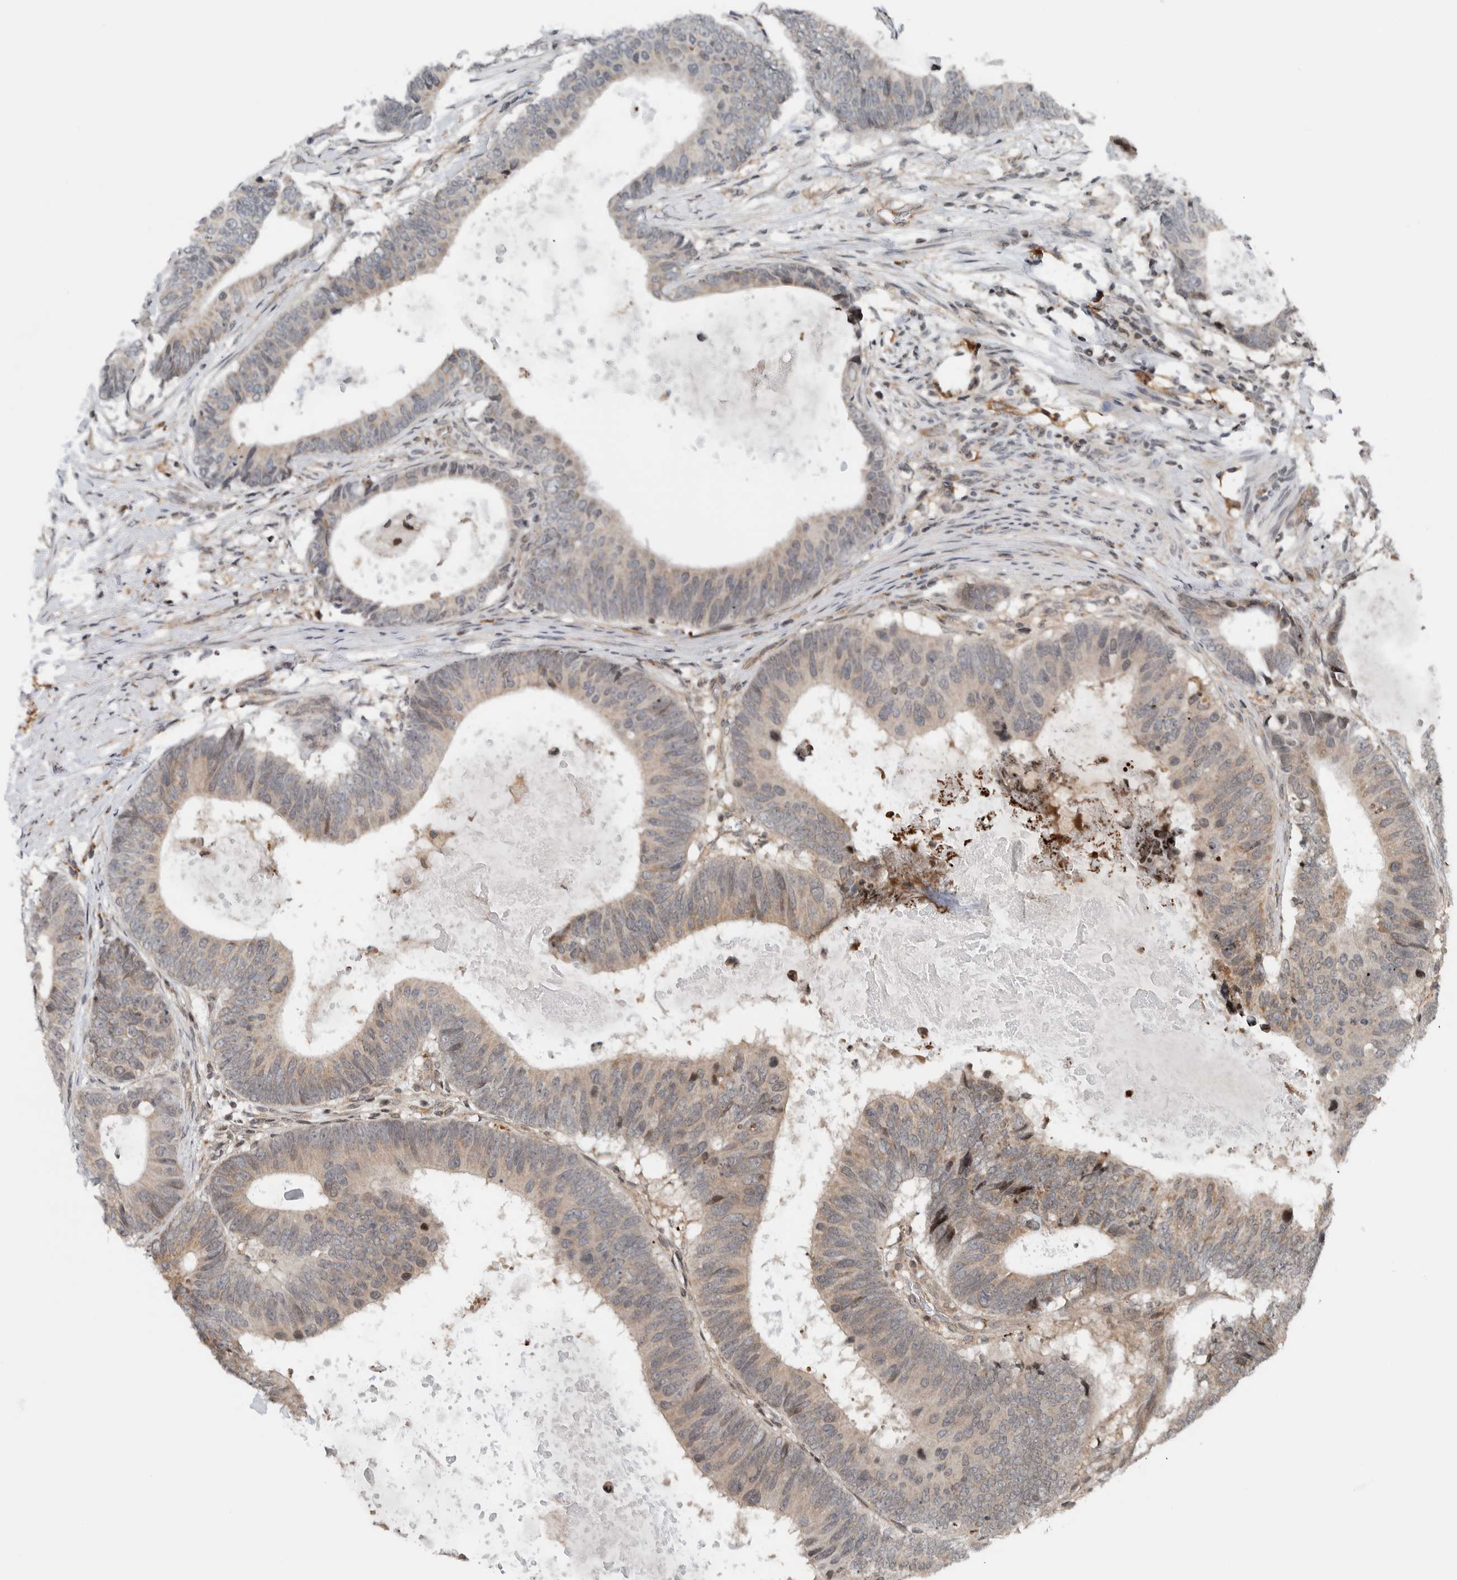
{"staining": {"intensity": "weak", "quantity": "25%-75%", "location": "cytoplasmic/membranous"}, "tissue": "colorectal cancer", "cell_type": "Tumor cells", "image_type": "cancer", "snomed": [{"axis": "morphology", "description": "Adenocarcinoma, NOS"}, {"axis": "topography", "description": "Colon"}], "caption": "High-power microscopy captured an IHC micrograph of adenocarcinoma (colorectal), revealing weak cytoplasmic/membranous staining in about 25%-75% of tumor cells.", "gene": "NPLOC4", "patient": {"sex": "male", "age": 56}}